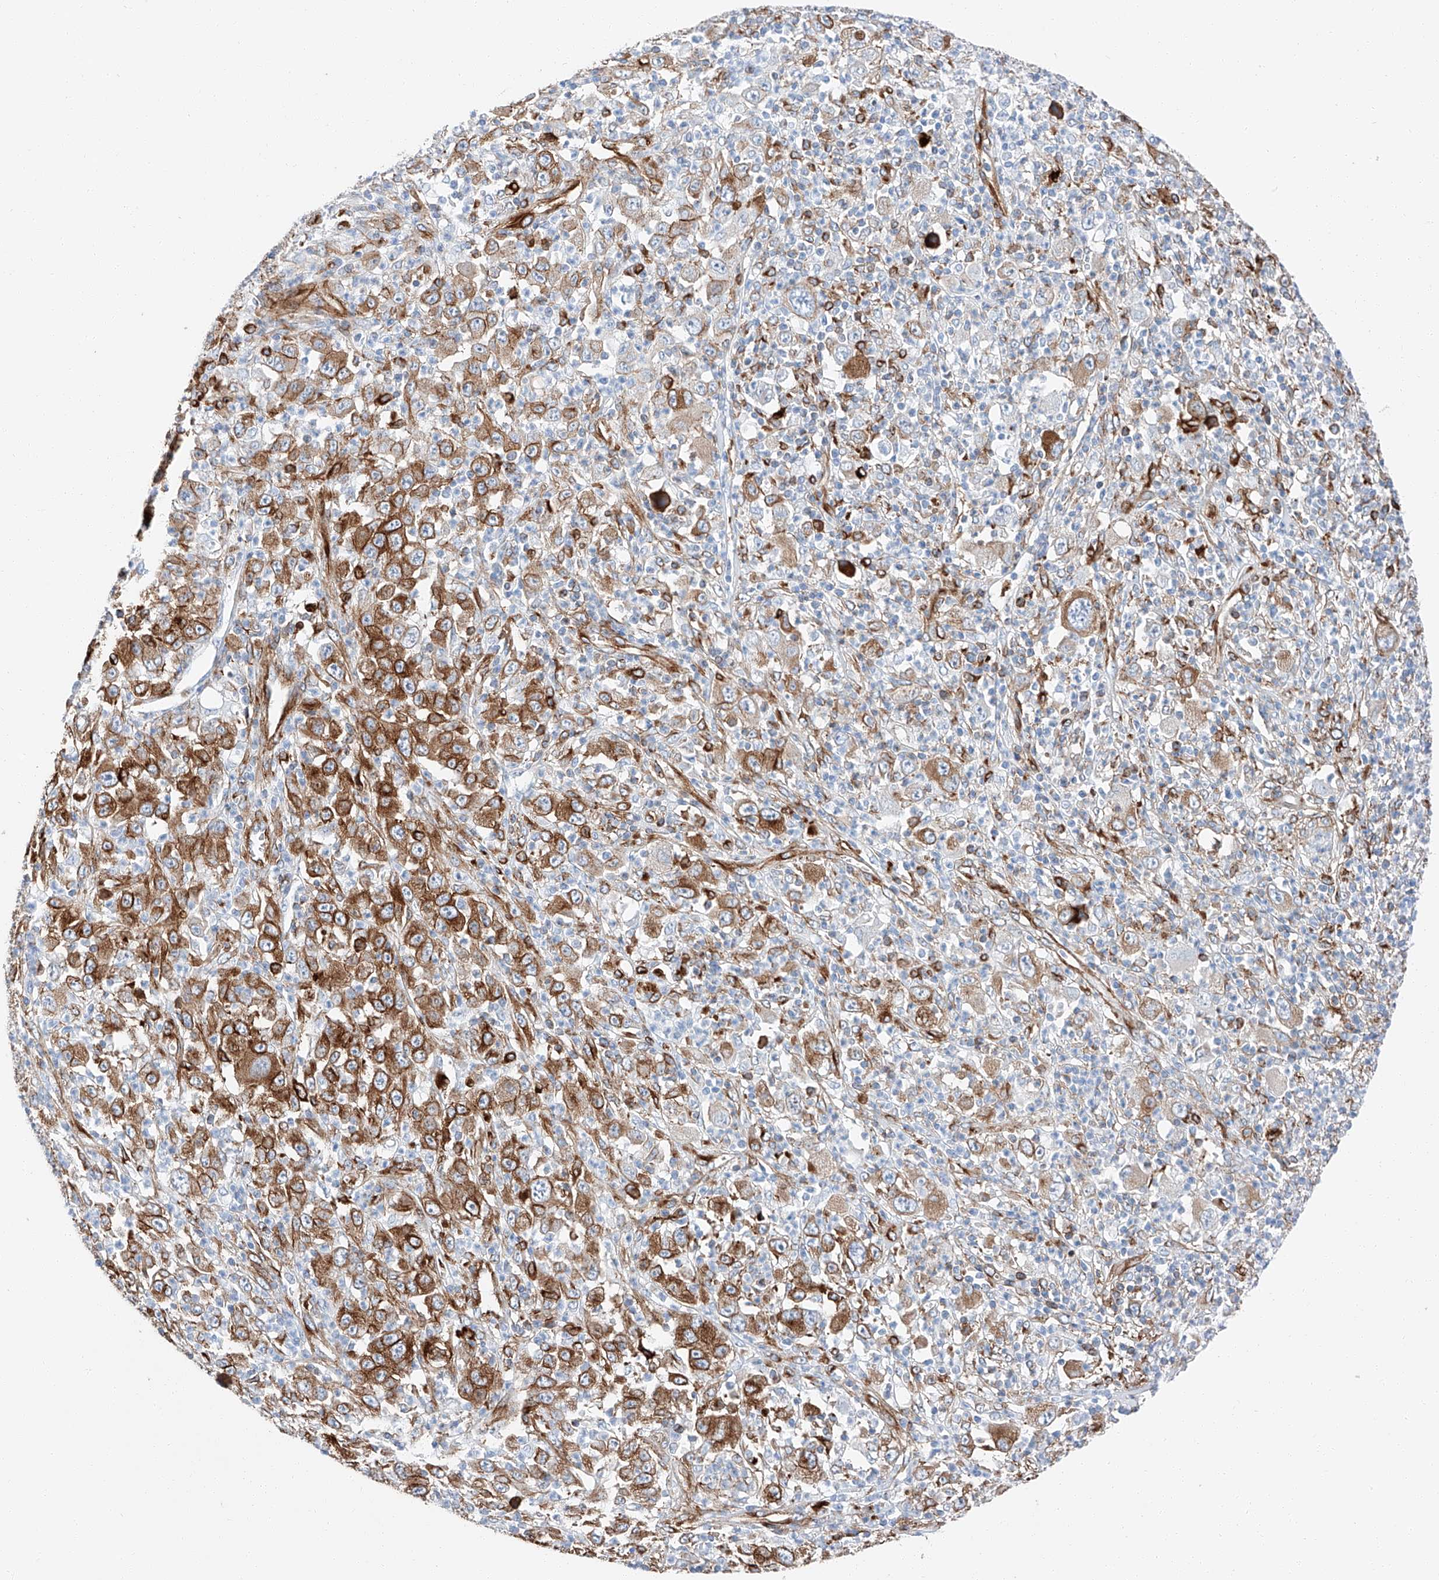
{"staining": {"intensity": "strong", "quantity": ">75%", "location": "cytoplasmic/membranous"}, "tissue": "melanoma", "cell_type": "Tumor cells", "image_type": "cancer", "snomed": [{"axis": "morphology", "description": "Malignant melanoma, Metastatic site"}, {"axis": "topography", "description": "Skin"}], "caption": "An image of human malignant melanoma (metastatic site) stained for a protein exhibits strong cytoplasmic/membranous brown staining in tumor cells. (DAB (3,3'-diaminobenzidine) = brown stain, brightfield microscopy at high magnification).", "gene": "ZNF804A", "patient": {"sex": "female", "age": 56}}